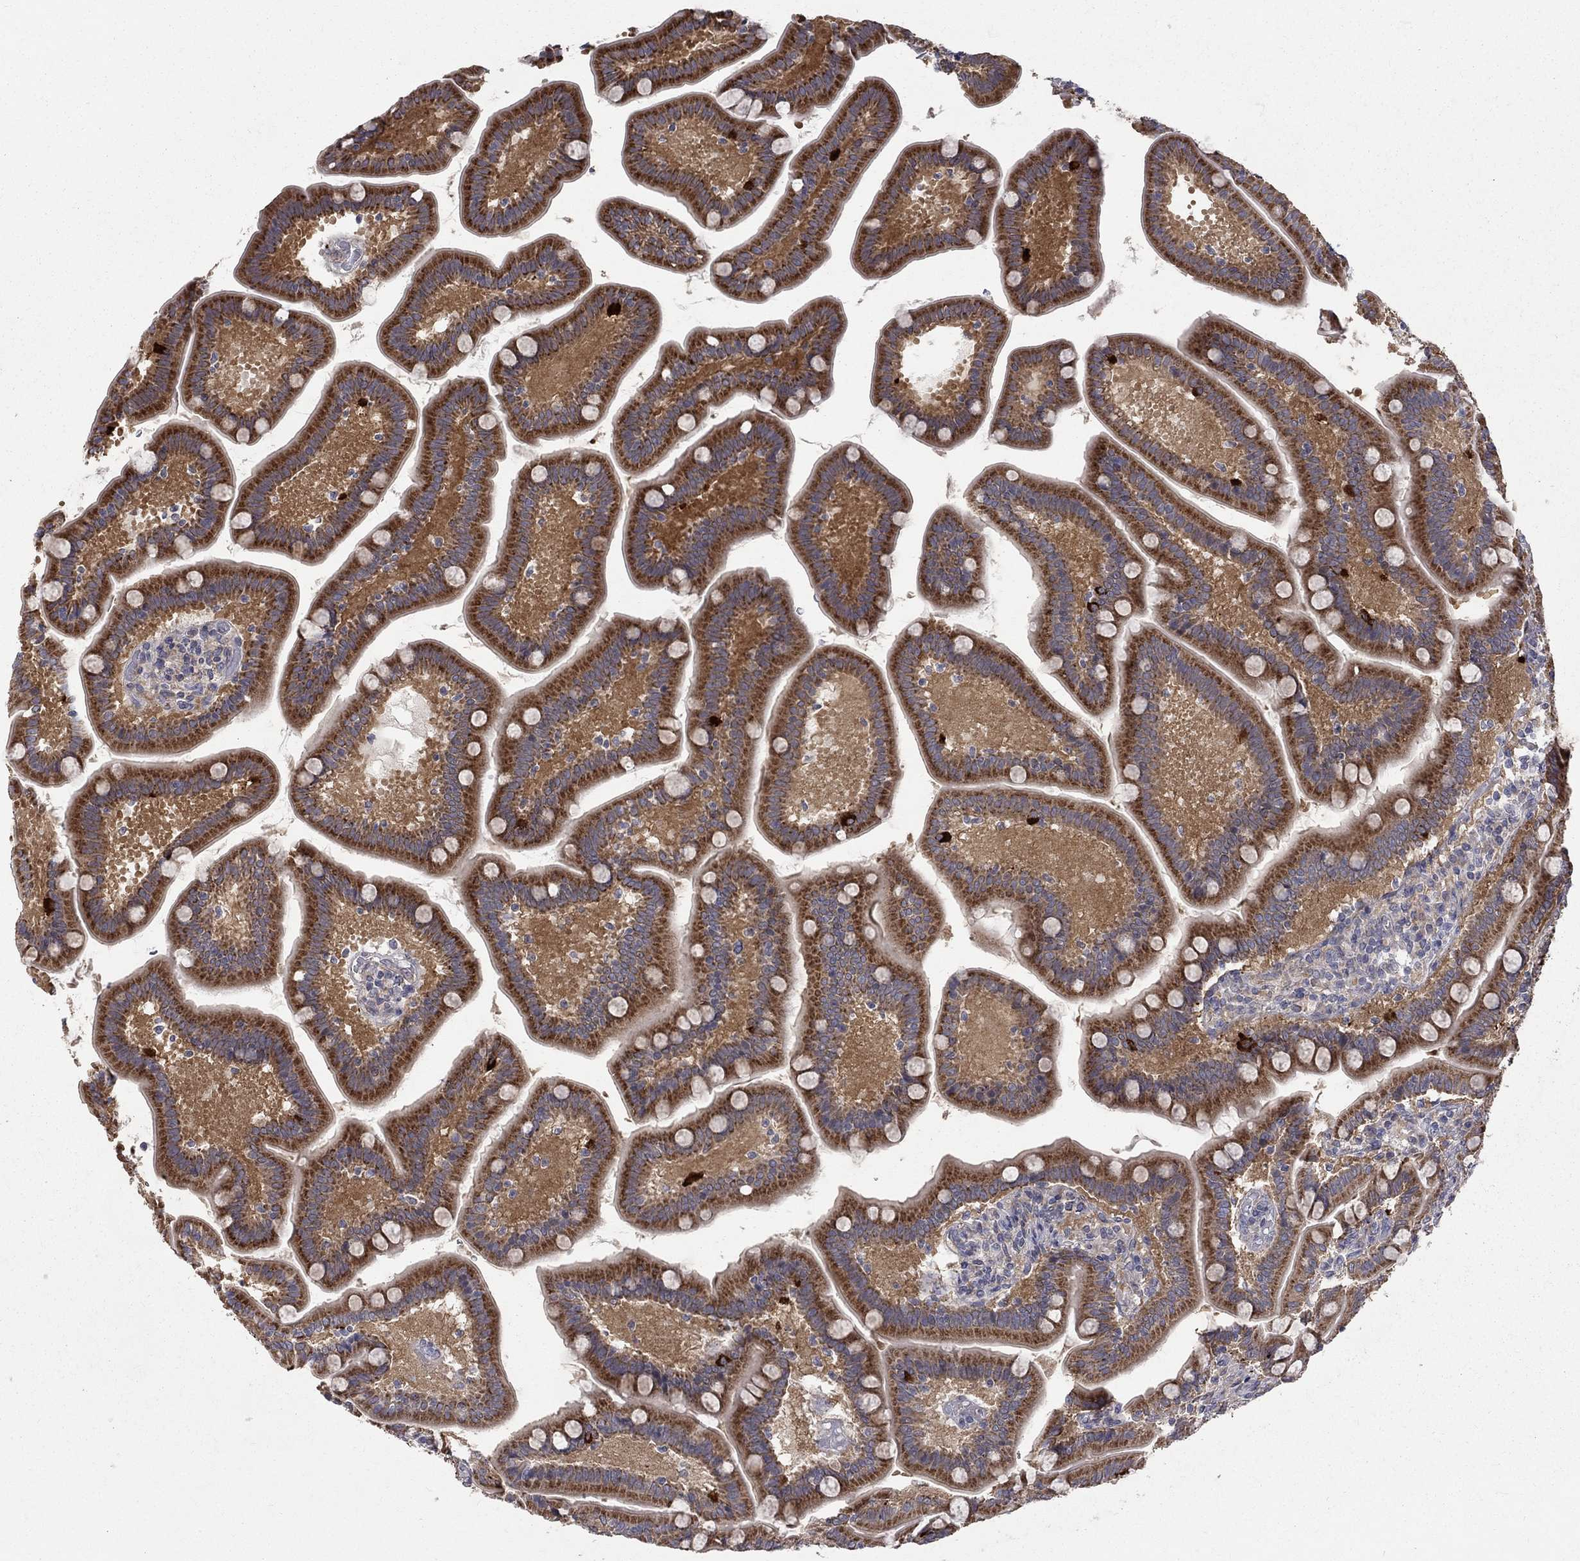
{"staining": {"intensity": "strong", "quantity": "25%-75%", "location": "cytoplasmic/membranous"}, "tissue": "small intestine", "cell_type": "Glandular cells", "image_type": "normal", "snomed": [{"axis": "morphology", "description": "Normal tissue, NOS"}, {"axis": "topography", "description": "Small intestine"}], "caption": "High-magnification brightfield microscopy of unremarkable small intestine stained with DAB (3,3'-diaminobenzidine) (brown) and counterstained with hematoxylin (blue). glandular cells exhibit strong cytoplasmic/membranous positivity is identified in approximately25%-75% of cells. The staining is performed using DAB (3,3'-diaminobenzidine) brown chromogen to label protein expression. The nuclei are counter-stained blue using hematoxylin.", "gene": "SH2B1", "patient": {"sex": "male", "age": 66}}